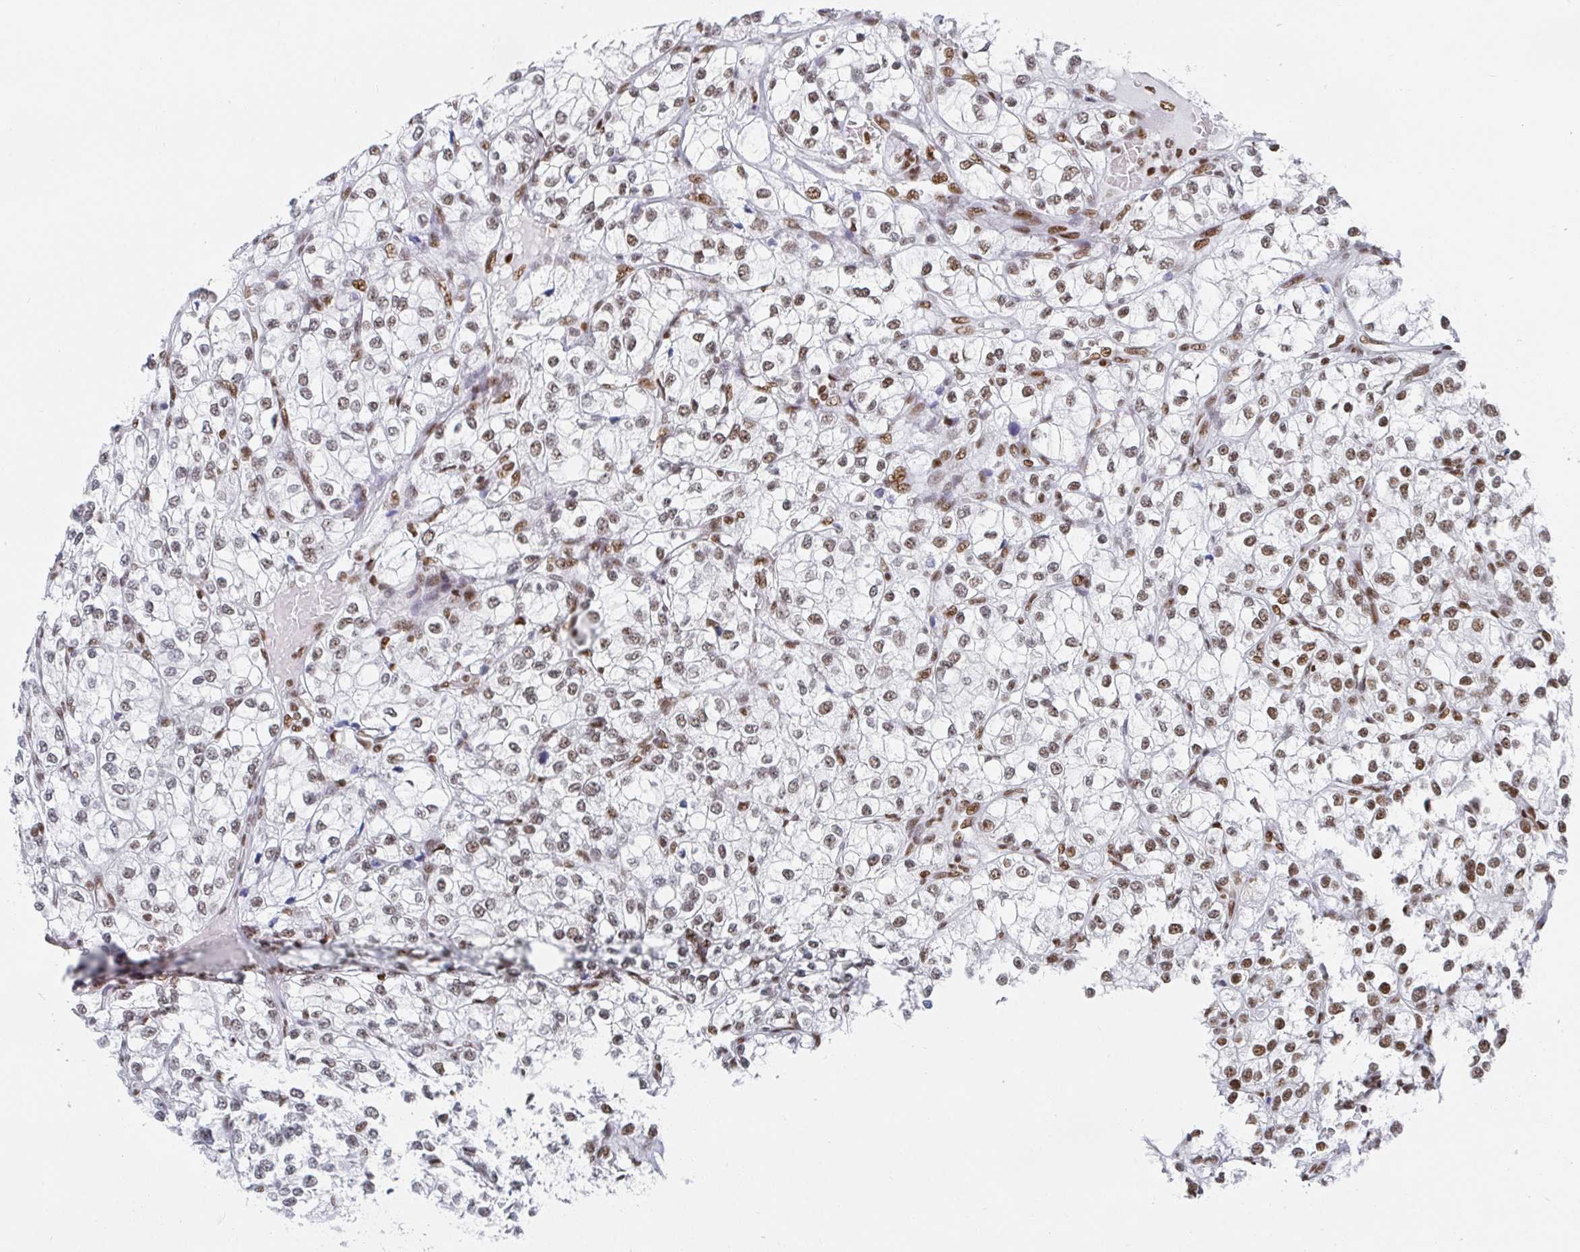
{"staining": {"intensity": "weak", "quantity": "25%-75%", "location": "nuclear"}, "tissue": "renal cancer", "cell_type": "Tumor cells", "image_type": "cancer", "snomed": [{"axis": "morphology", "description": "Adenocarcinoma, NOS"}, {"axis": "topography", "description": "Kidney"}], "caption": "Human adenocarcinoma (renal) stained for a protein (brown) exhibits weak nuclear positive positivity in approximately 25%-75% of tumor cells.", "gene": "EWSR1", "patient": {"sex": "male", "age": 80}}